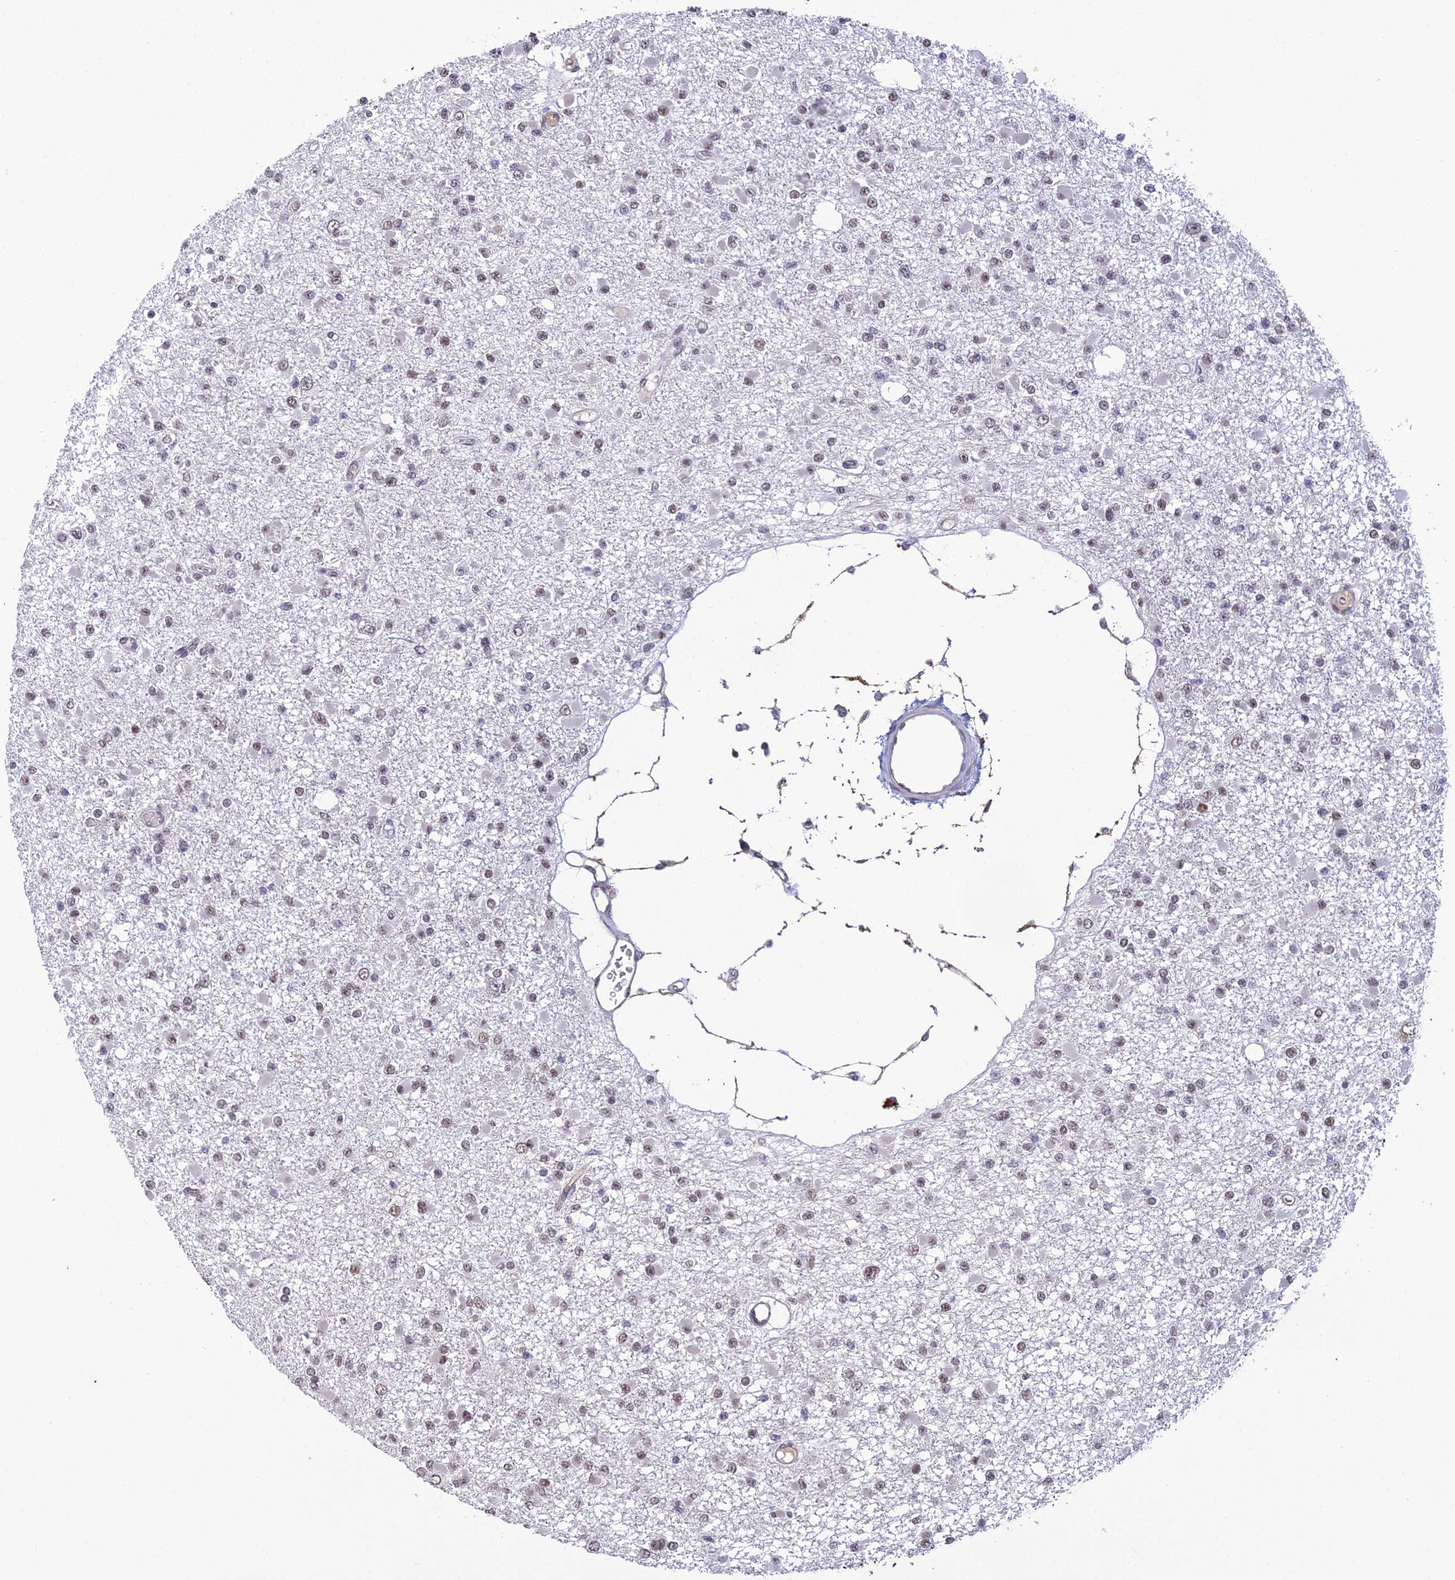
{"staining": {"intensity": "weak", "quantity": "25%-75%", "location": "nuclear"}, "tissue": "glioma", "cell_type": "Tumor cells", "image_type": "cancer", "snomed": [{"axis": "morphology", "description": "Glioma, malignant, Low grade"}, {"axis": "topography", "description": "Brain"}], "caption": "Immunohistochemistry (DAB) staining of human glioma reveals weak nuclear protein expression in approximately 25%-75% of tumor cells. (DAB IHC, brown staining for protein, blue staining for nuclei).", "gene": "RANBP3", "patient": {"sex": "female", "age": 22}}